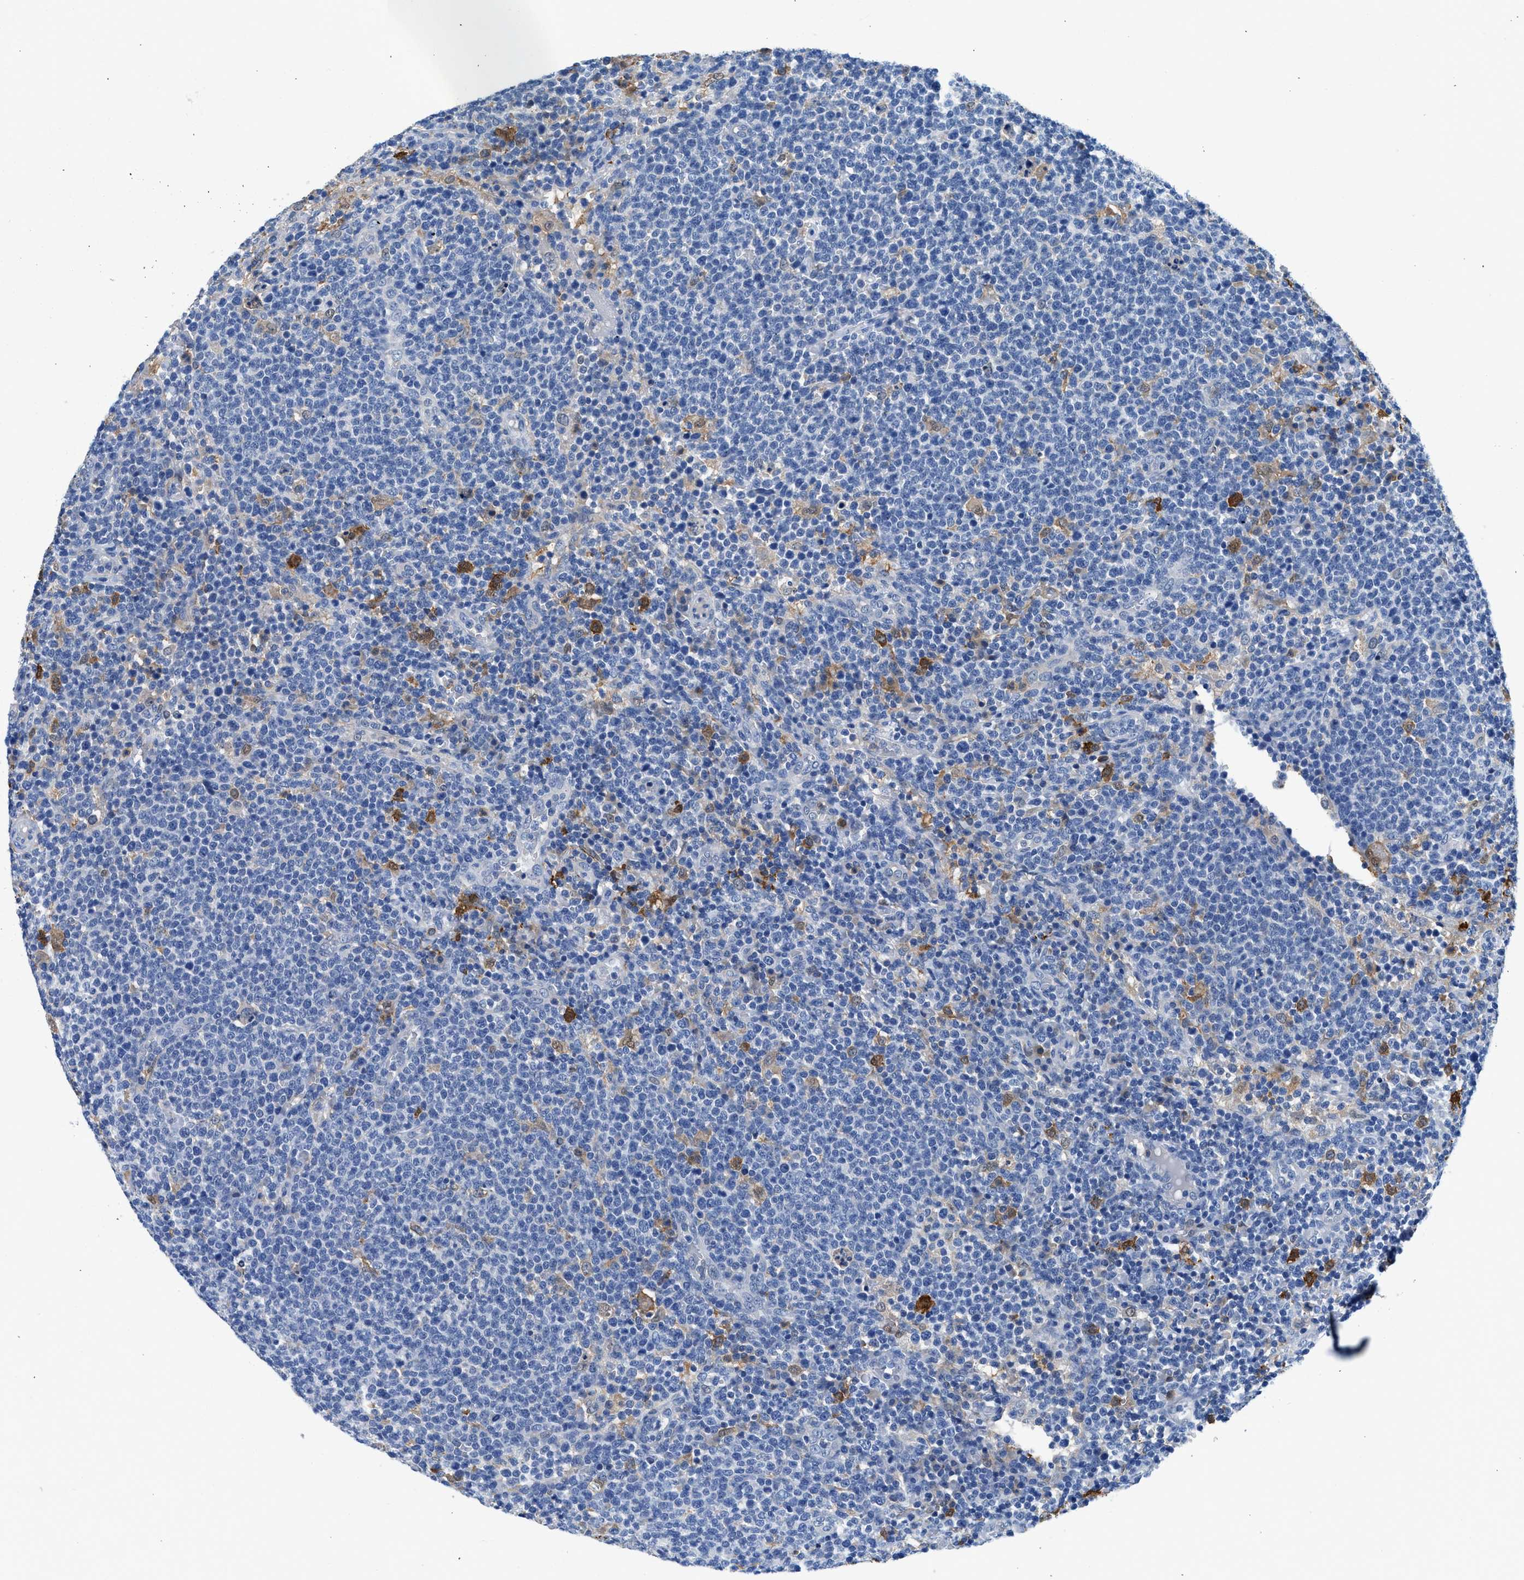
{"staining": {"intensity": "moderate", "quantity": "<25%", "location": "cytoplasmic/membranous"}, "tissue": "lymphoma", "cell_type": "Tumor cells", "image_type": "cancer", "snomed": [{"axis": "morphology", "description": "Malignant lymphoma, non-Hodgkin's type, High grade"}, {"axis": "topography", "description": "Lymph node"}], "caption": "Approximately <25% of tumor cells in human high-grade malignant lymphoma, non-Hodgkin's type reveal moderate cytoplasmic/membranous protein expression as visualized by brown immunohistochemical staining.", "gene": "FADS6", "patient": {"sex": "male", "age": 61}}